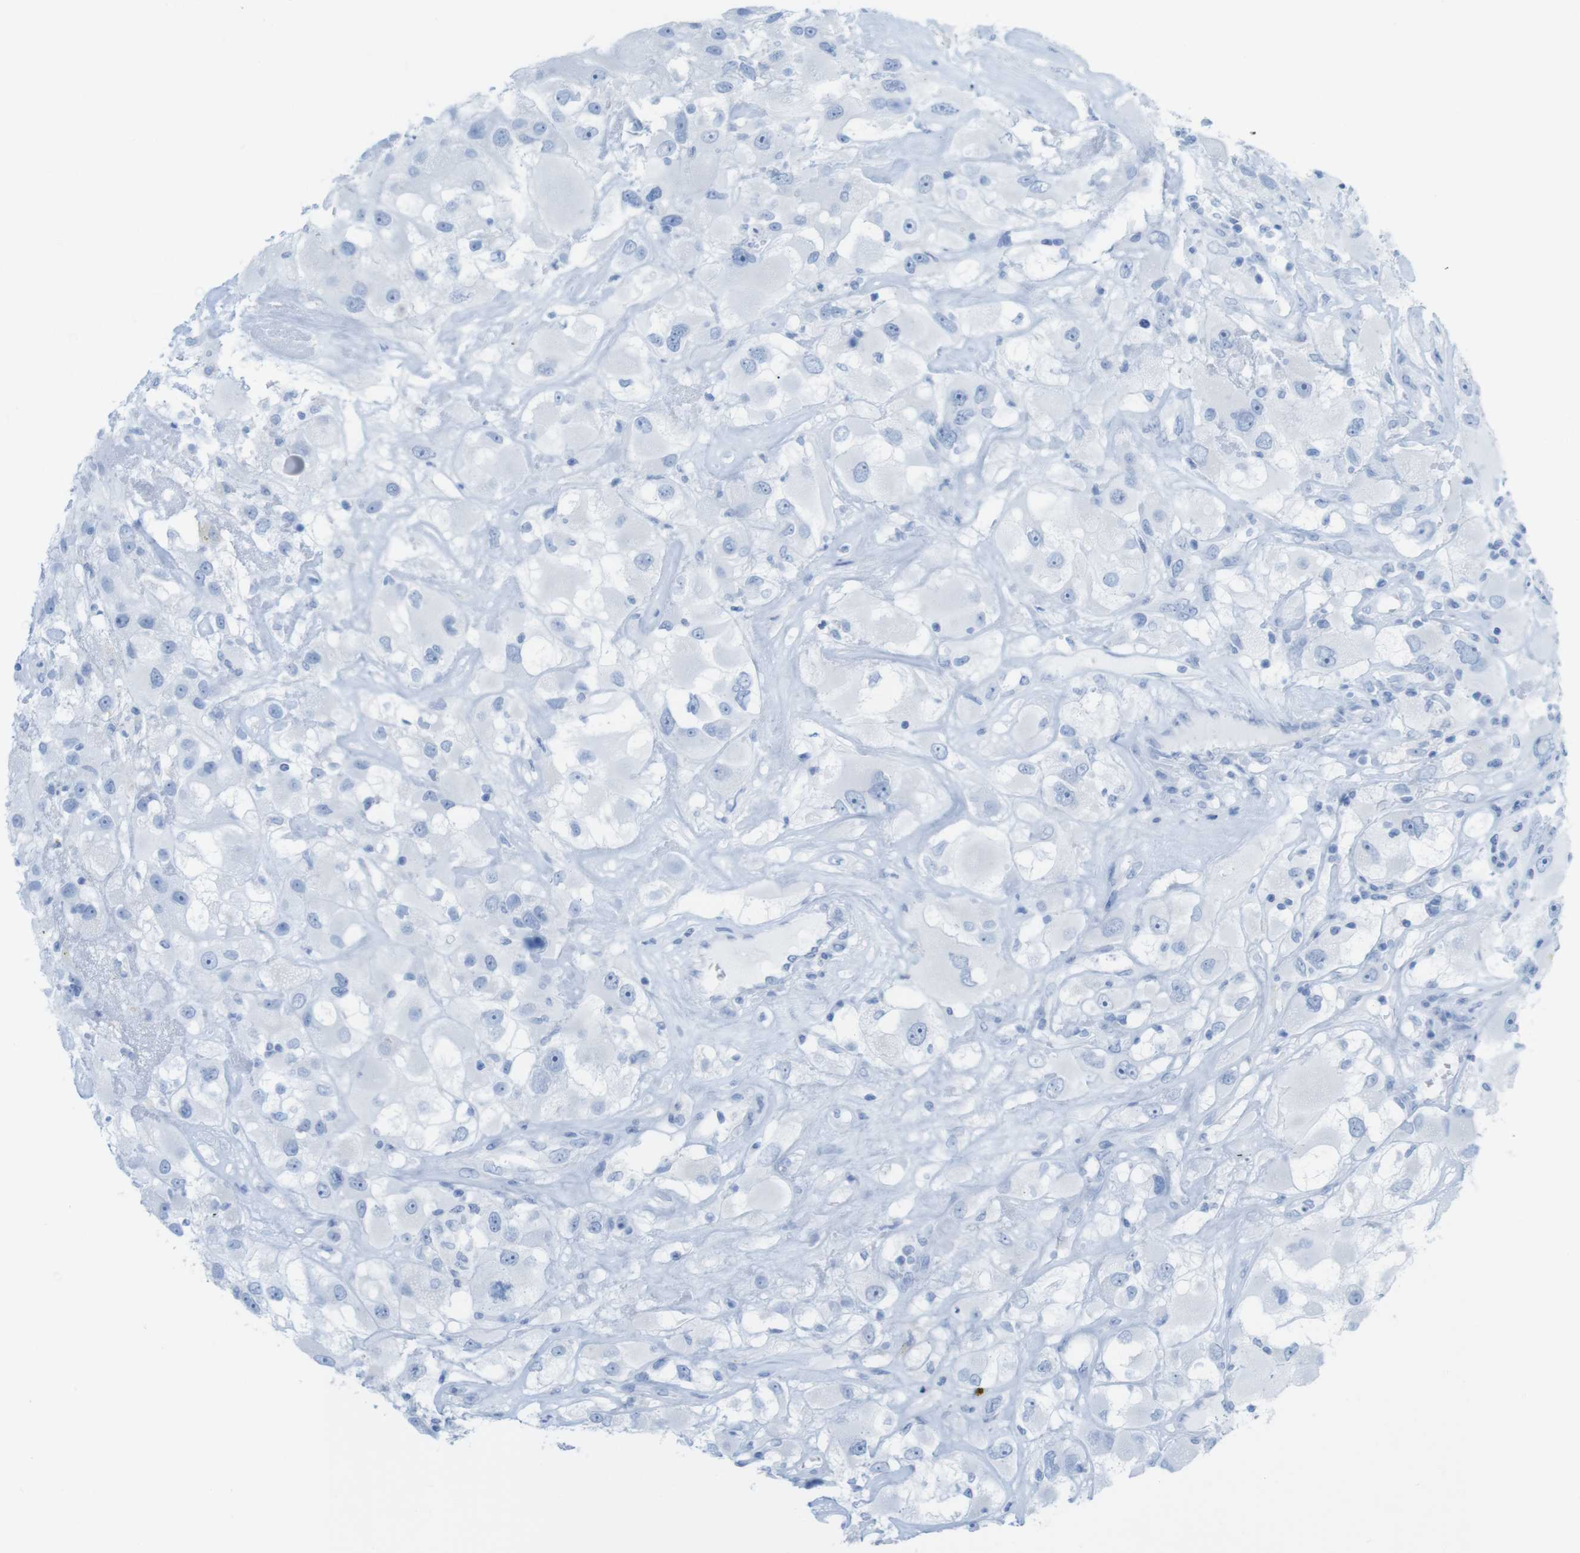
{"staining": {"intensity": "negative", "quantity": "none", "location": "none"}, "tissue": "renal cancer", "cell_type": "Tumor cells", "image_type": "cancer", "snomed": [{"axis": "morphology", "description": "Adenocarcinoma, NOS"}, {"axis": "topography", "description": "Kidney"}], "caption": "Tumor cells are negative for brown protein staining in renal cancer (adenocarcinoma). (Brightfield microscopy of DAB (3,3'-diaminobenzidine) immunohistochemistry (IHC) at high magnification).", "gene": "MYH7", "patient": {"sex": "female", "age": 52}}